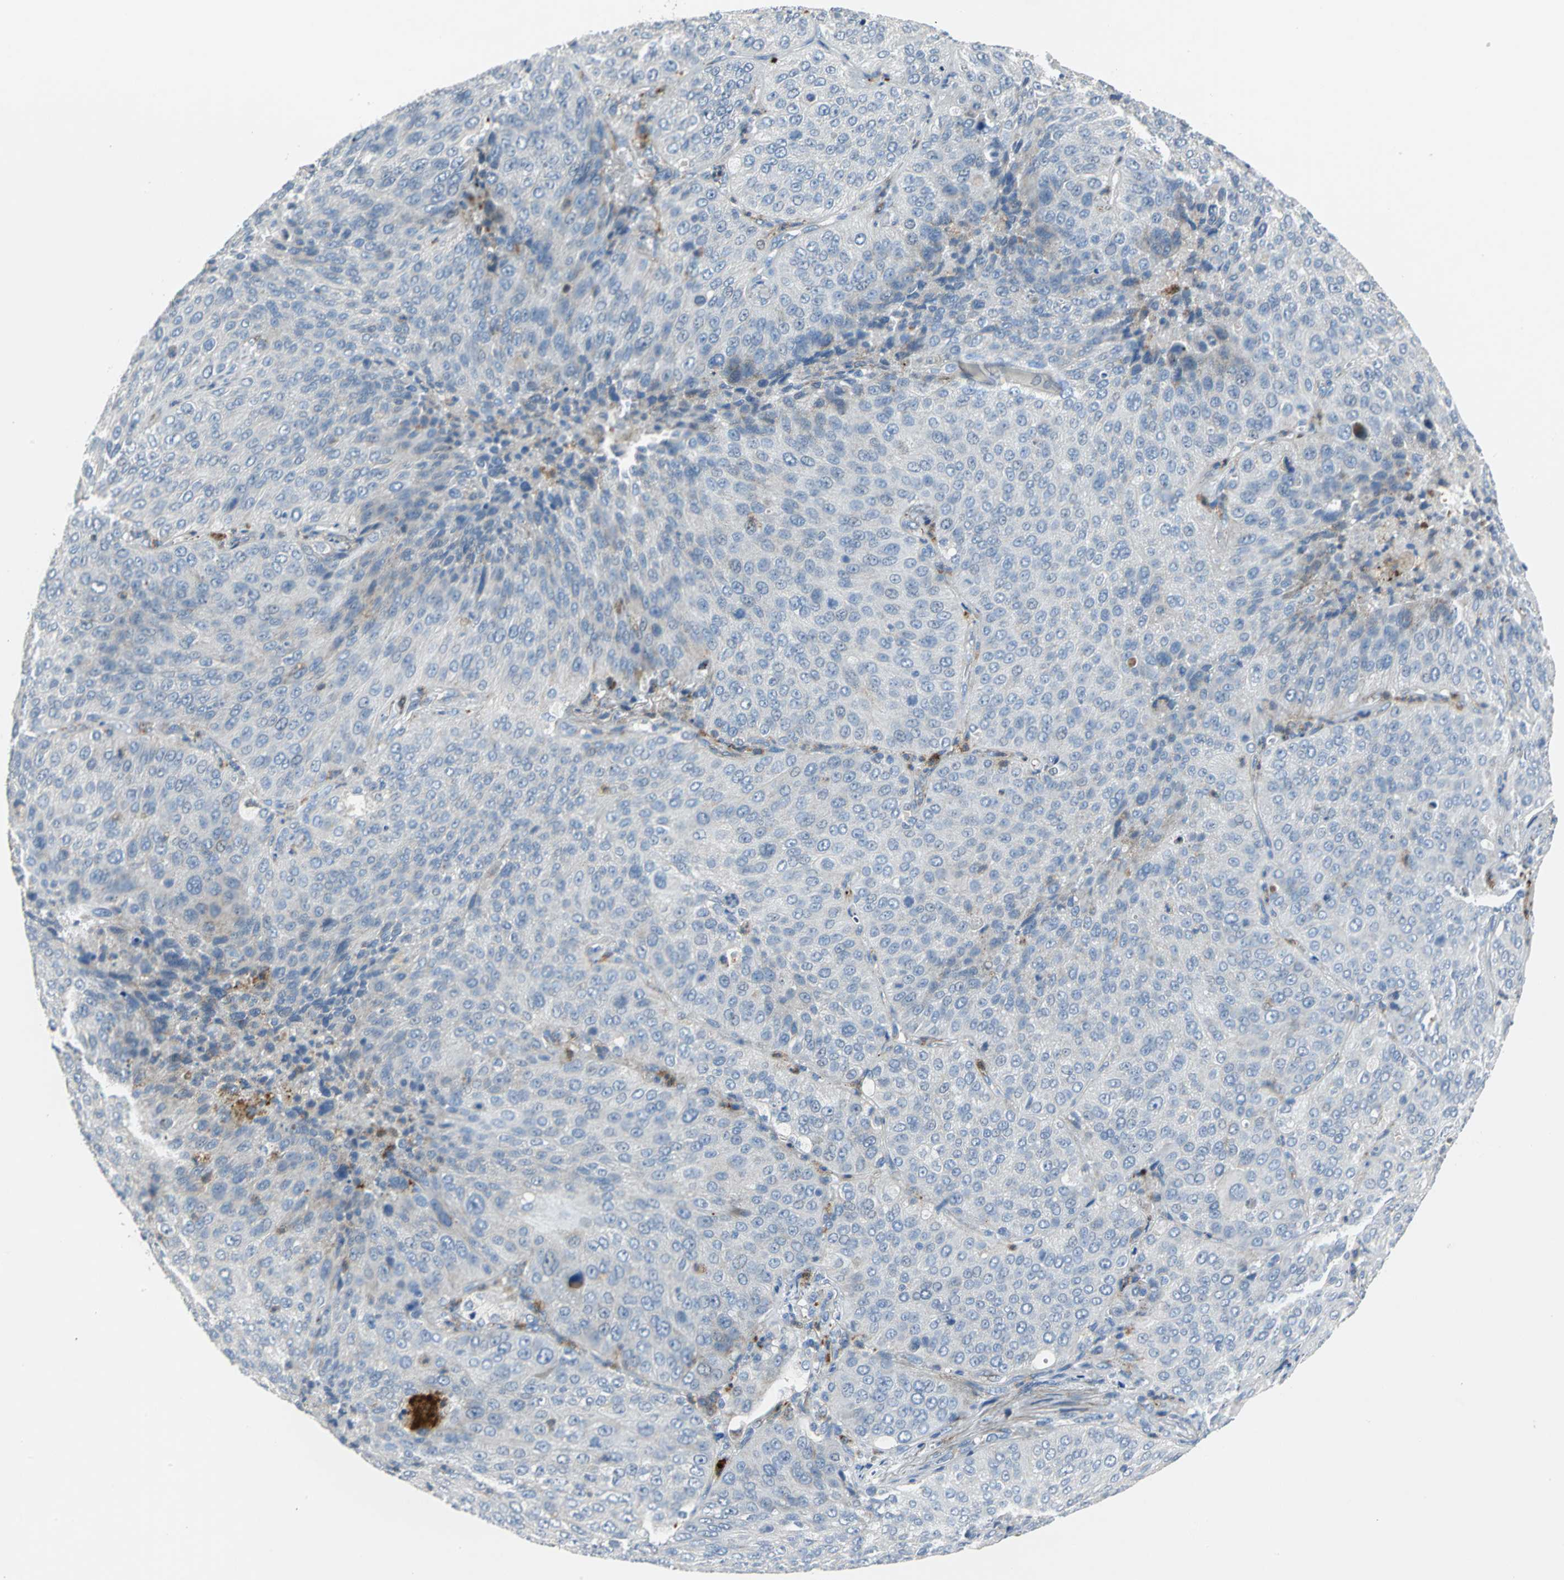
{"staining": {"intensity": "moderate", "quantity": "<25%", "location": "cytoplasmic/membranous"}, "tissue": "lung cancer", "cell_type": "Tumor cells", "image_type": "cancer", "snomed": [{"axis": "morphology", "description": "Squamous cell carcinoma, NOS"}, {"axis": "topography", "description": "Lung"}], "caption": "Approximately <25% of tumor cells in human squamous cell carcinoma (lung) show moderate cytoplasmic/membranous protein positivity as visualized by brown immunohistochemical staining.", "gene": "SPPL2B", "patient": {"sex": "male", "age": 54}}